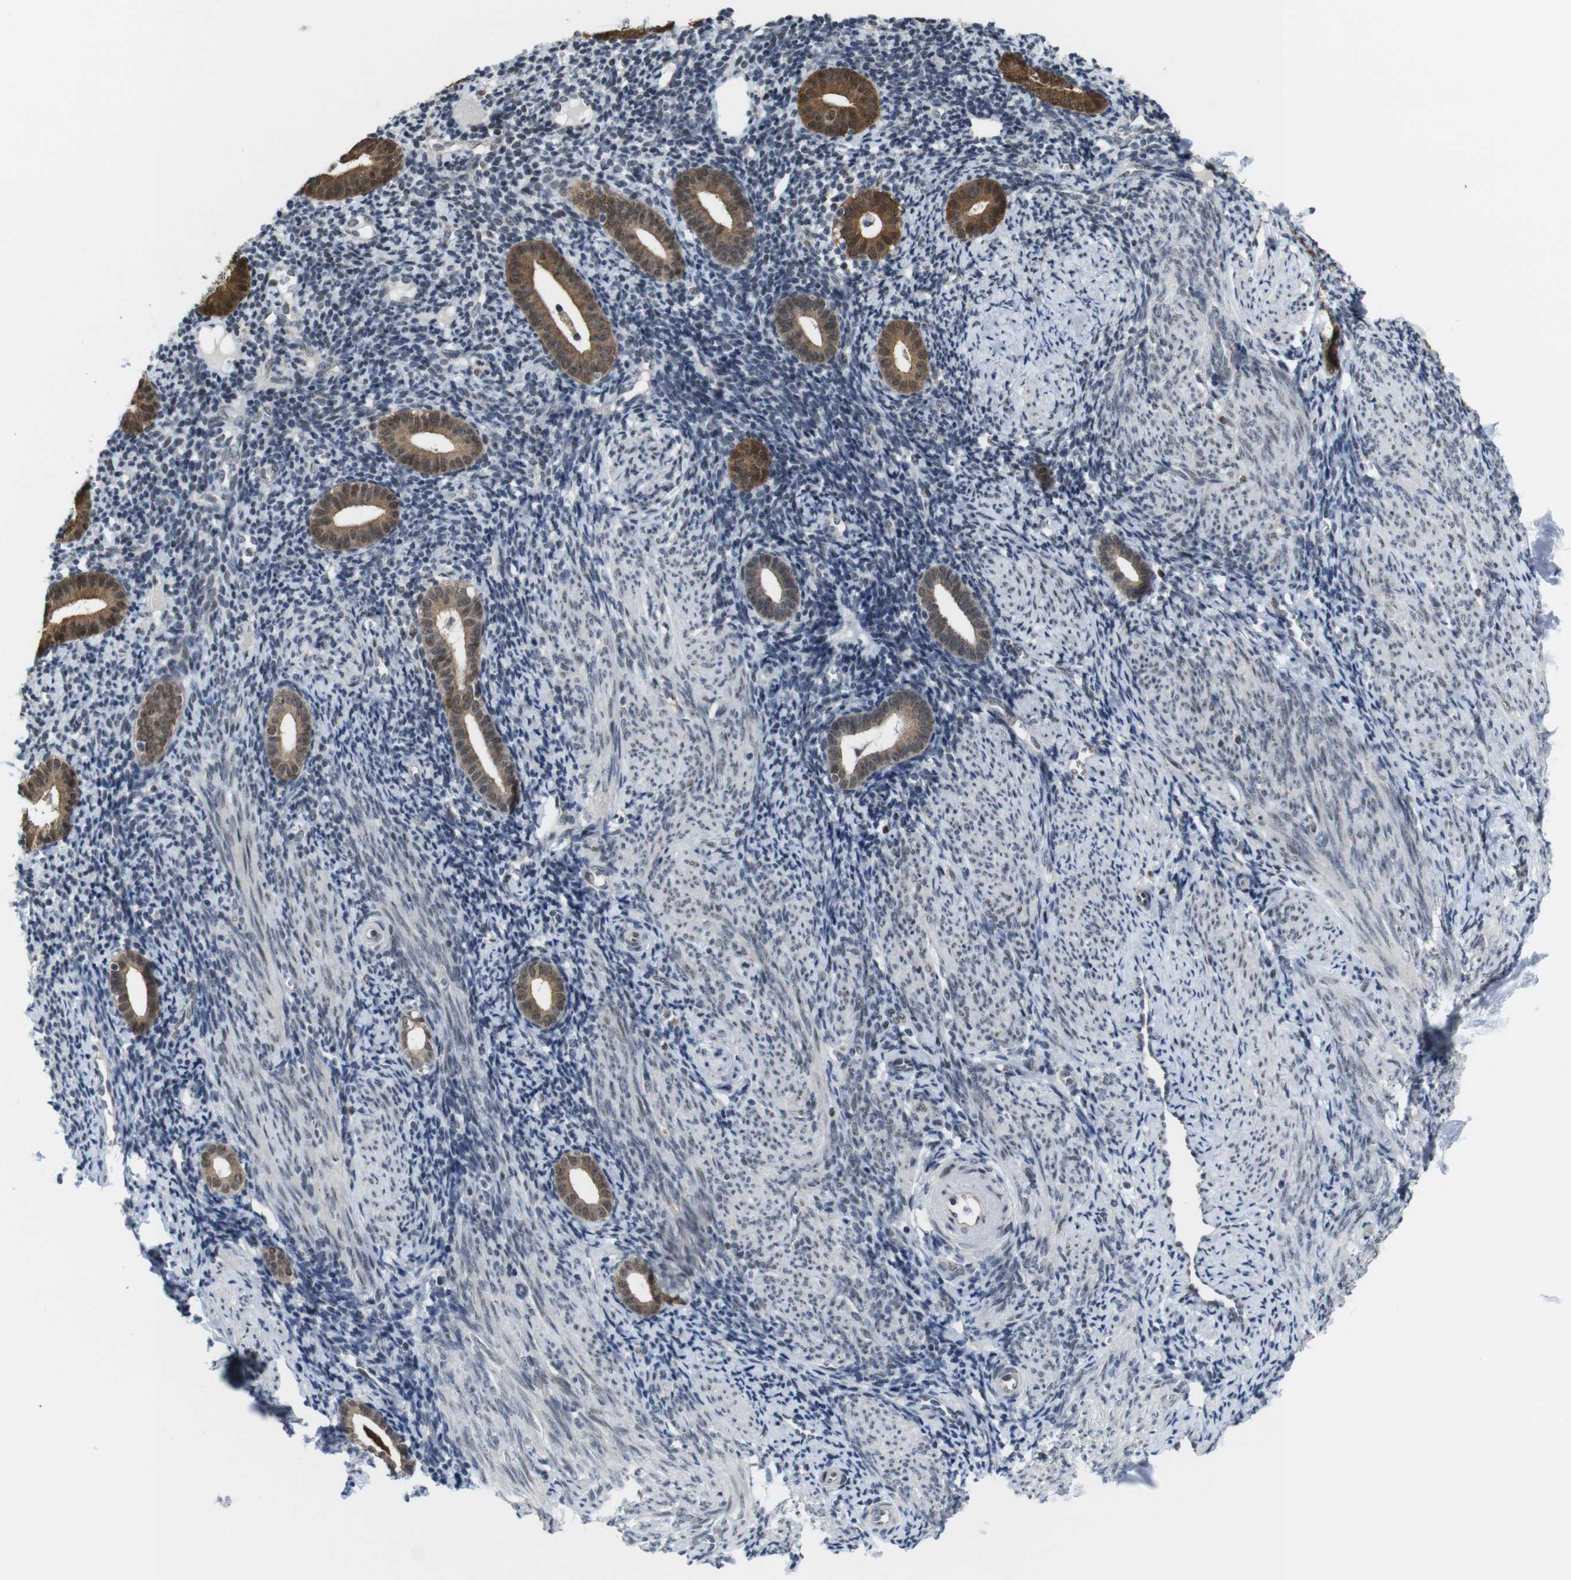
{"staining": {"intensity": "negative", "quantity": "none", "location": "none"}, "tissue": "endometrium", "cell_type": "Cells in endometrial stroma", "image_type": "normal", "snomed": [{"axis": "morphology", "description": "Normal tissue, NOS"}, {"axis": "topography", "description": "Endometrium"}], "caption": "High magnification brightfield microscopy of benign endometrium stained with DAB (brown) and counterstained with hematoxylin (blue): cells in endometrial stroma show no significant expression.", "gene": "PNMA8A", "patient": {"sex": "female", "age": 50}}